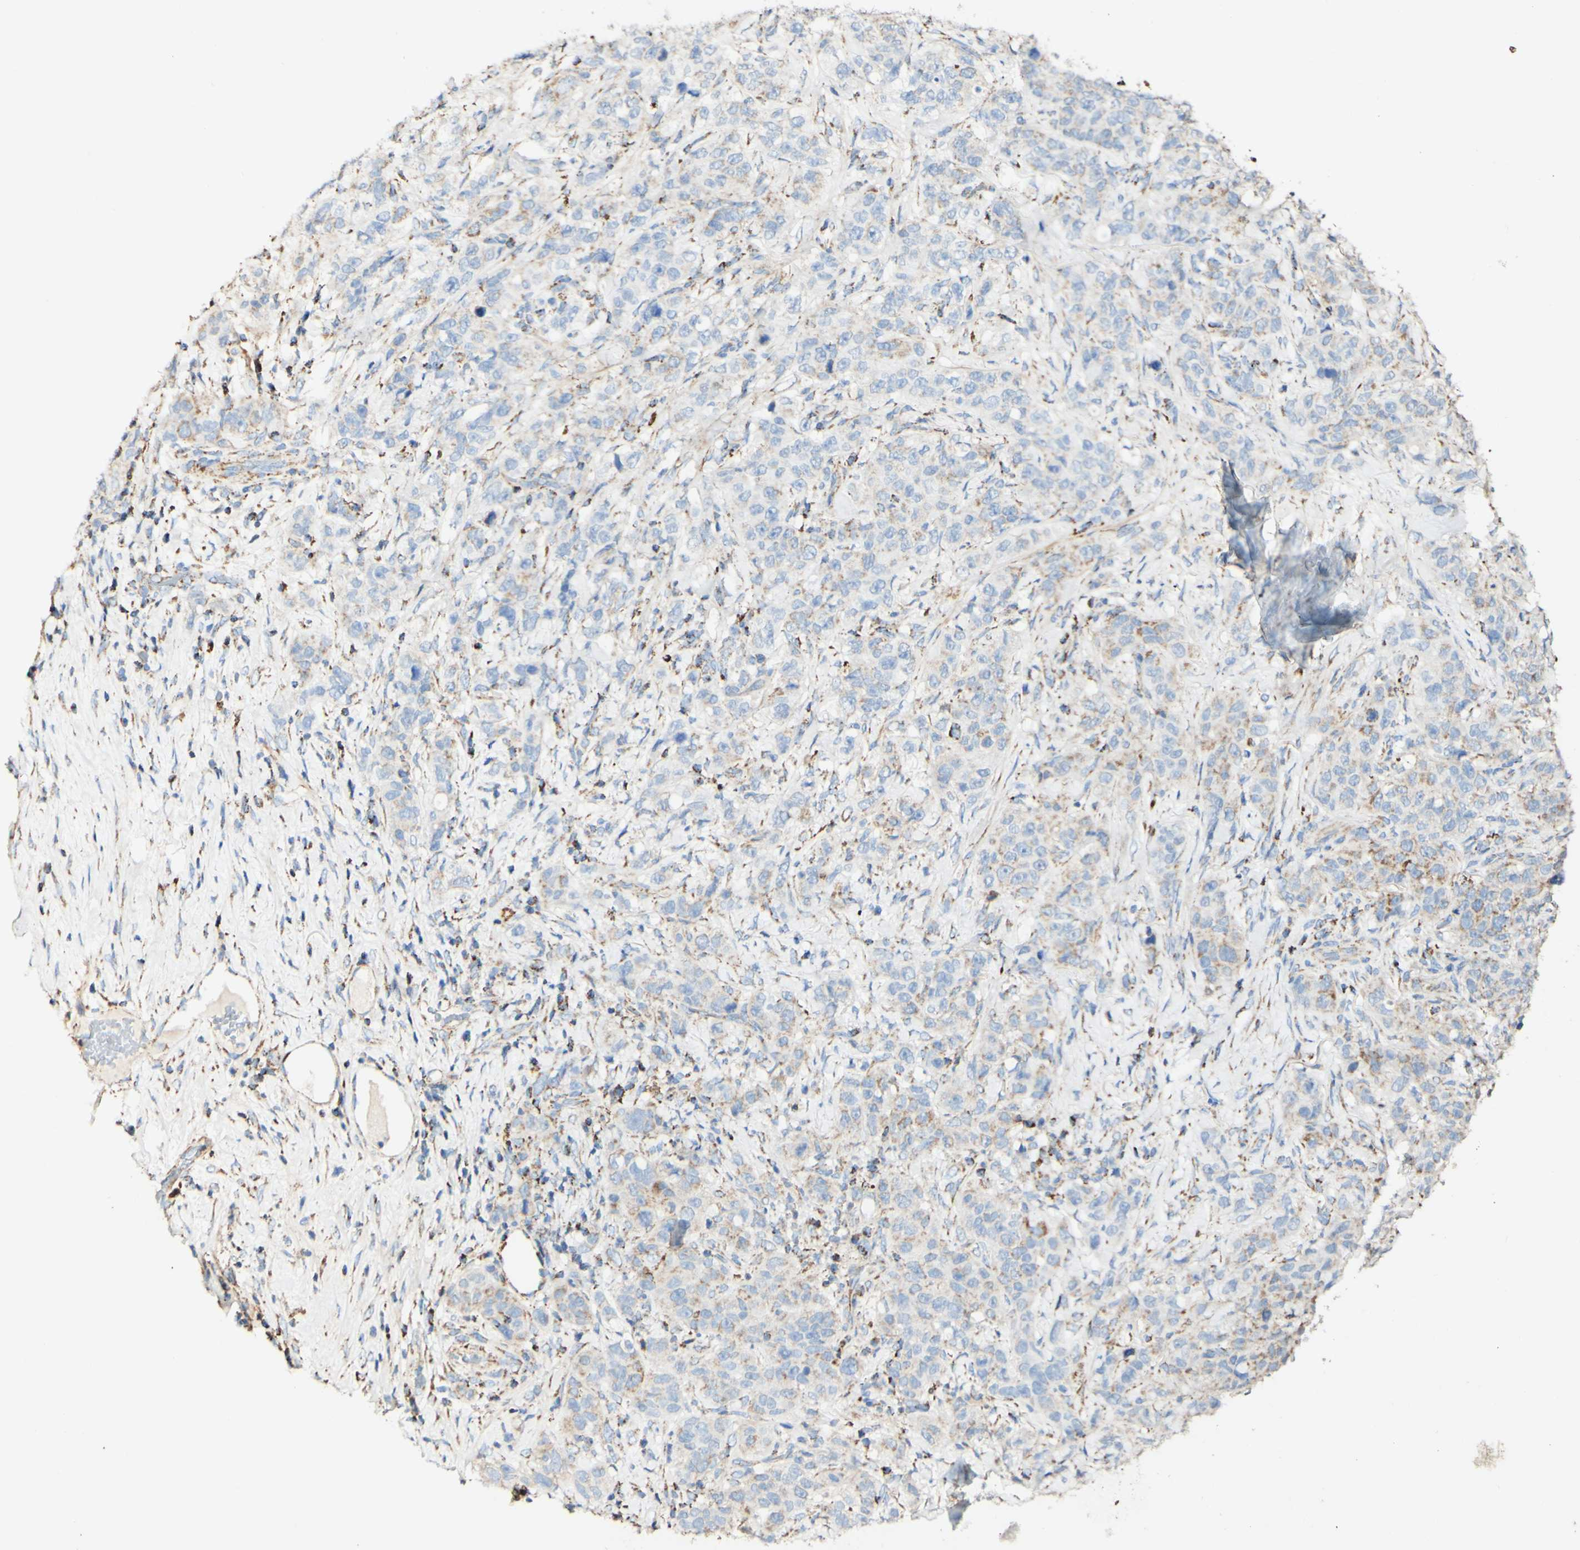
{"staining": {"intensity": "negative", "quantity": "none", "location": "none"}, "tissue": "stomach cancer", "cell_type": "Tumor cells", "image_type": "cancer", "snomed": [{"axis": "morphology", "description": "Adenocarcinoma, NOS"}, {"axis": "topography", "description": "Stomach"}], "caption": "Immunohistochemical staining of human adenocarcinoma (stomach) demonstrates no significant expression in tumor cells.", "gene": "OXCT1", "patient": {"sex": "male", "age": 48}}